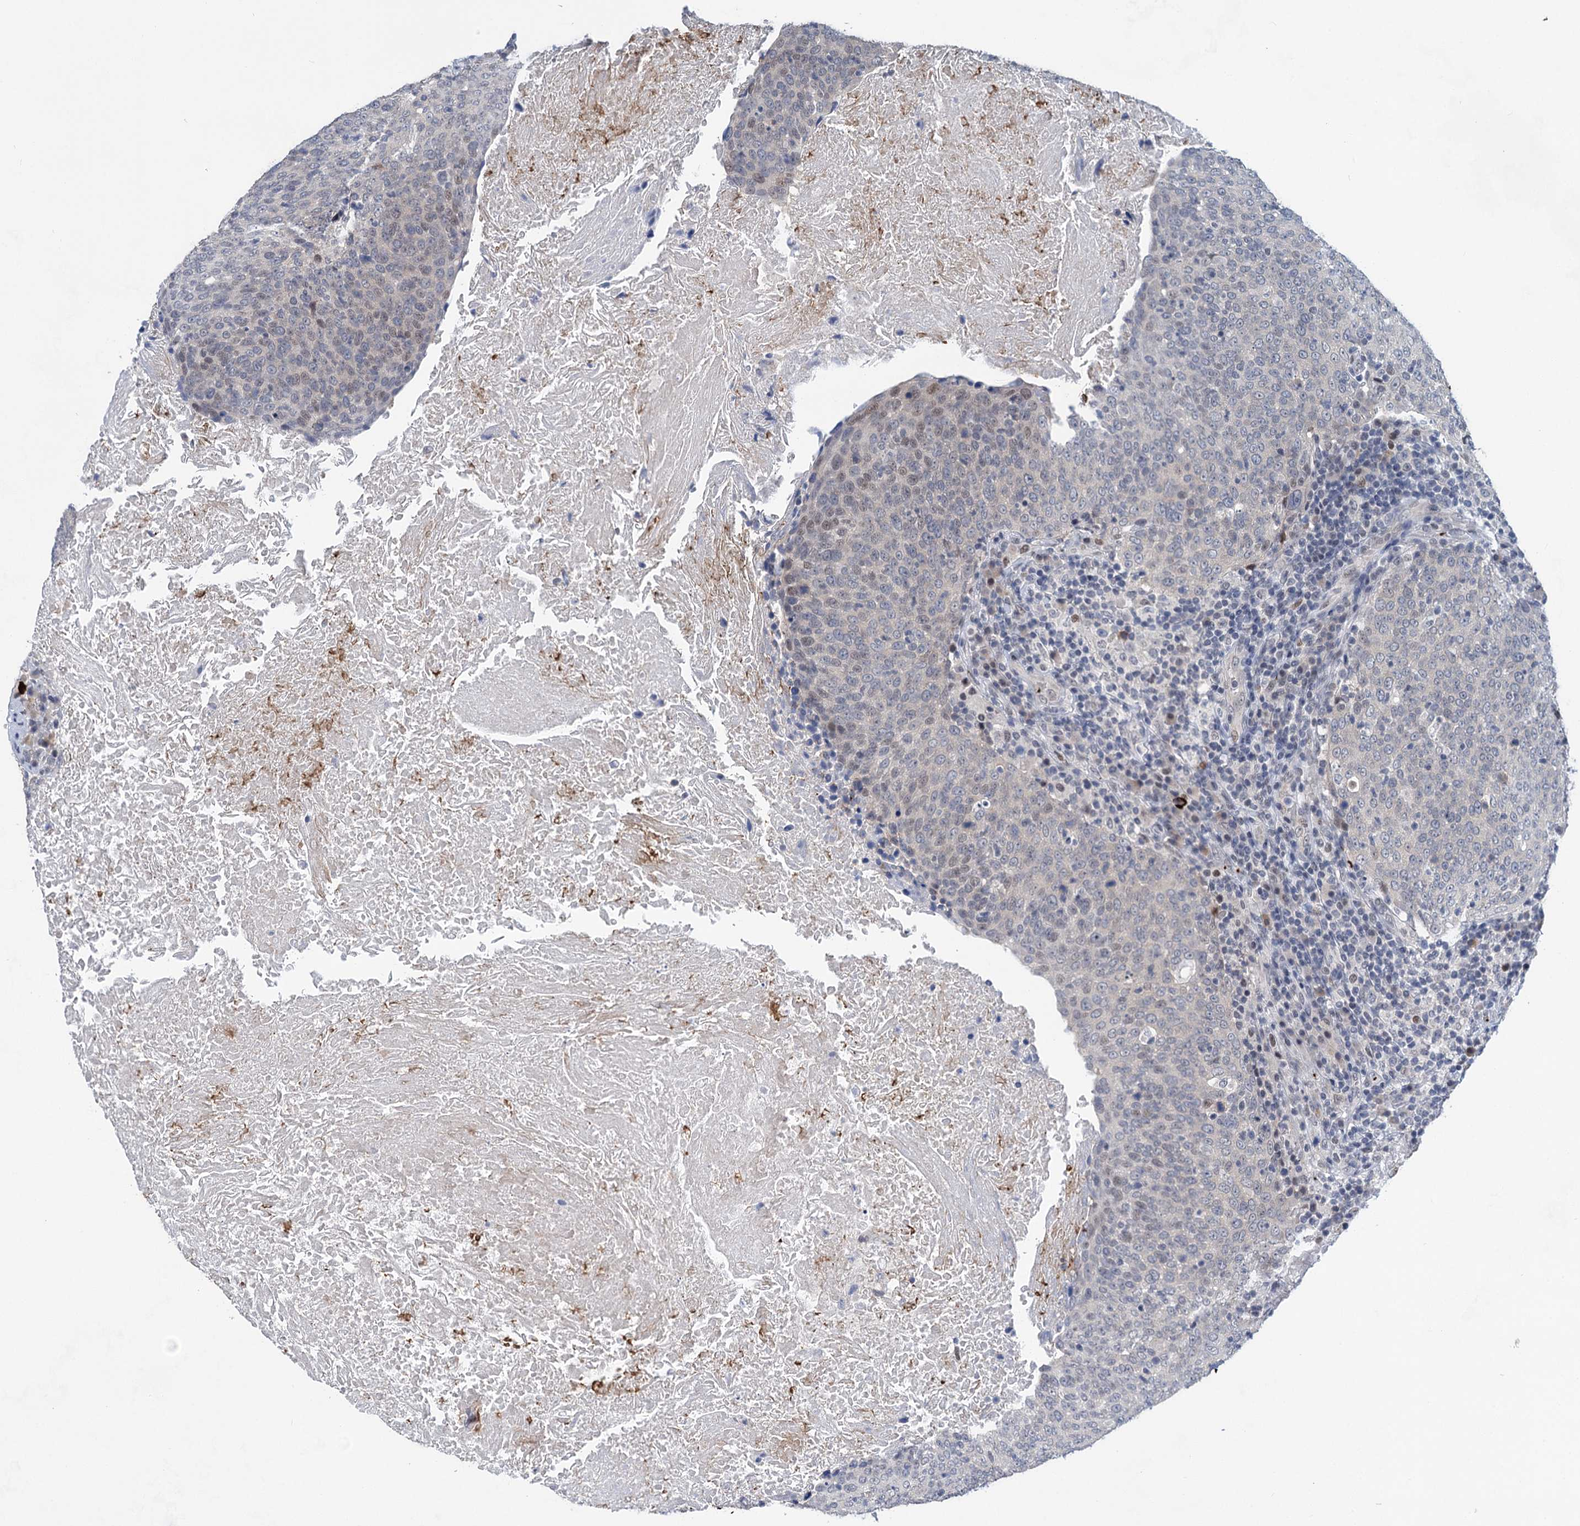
{"staining": {"intensity": "weak", "quantity": "<25%", "location": "nuclear"}, "tissue": "head and neck cancer", "cell_type": "Tumor cells", "image_type": "cancer", "snomed": [{"axis": "morphology", "description": "Squamous cell carcinoma, NOS"}, {"axis": "morphology", "description": "Squamous cell carcinoma, metastatic, NOS"}, {"axis": "topography", "description": "Lymph node"}, {"axis": "topography", "description": "Head-Neck"}], "caption": "Head and neck cancer was stained to show a protein in brown. There is no significant staining in tumor cells. Brightfield microscopy of immunohistochemistry (IHC) stained with DAB (3,3'-diaminobenzidine) (brown) and hematoxylin (blue), captured at high magnification.", "gene": "MON2", "patient": {"sex": "male", "age": 62}}